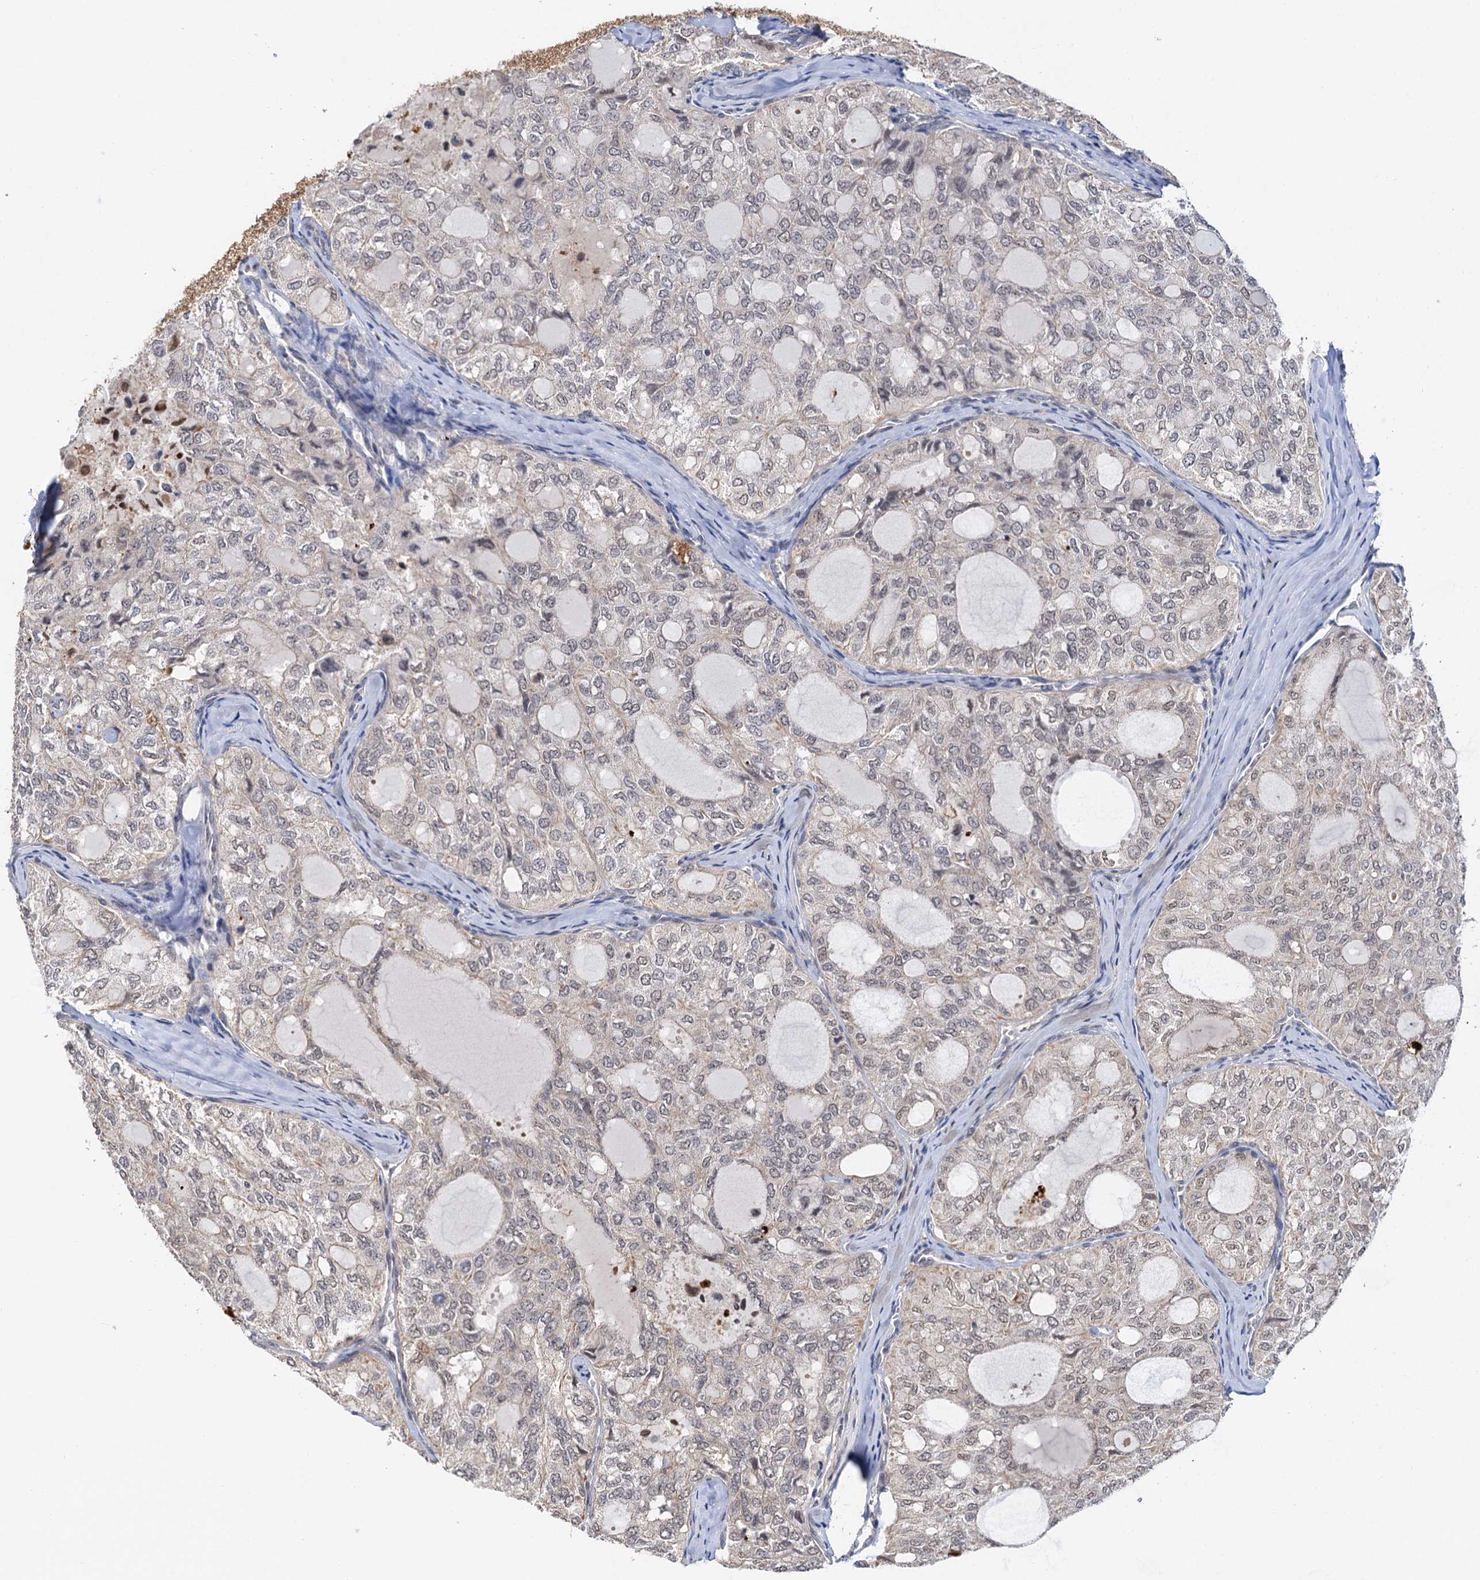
{"staining": {"intensity": "negative", "quantity": "none", "location": "none"}, "tissue": "thyroid cancer", "cell_type": "Tumor cells", "image_type": "cancer", "snomed": [{"axis": "morphology", "description": "Follicular adenoma carcinoma, NOS"}, {"axis": "topography", "description": "Thyroid gland"}], "caption": "Thyroid cancer was stained to show a protein in brown. There is no significant positivity in tumor cells.", "gene": "NAT10", "patient": {"sex": "male", "age": 75}}